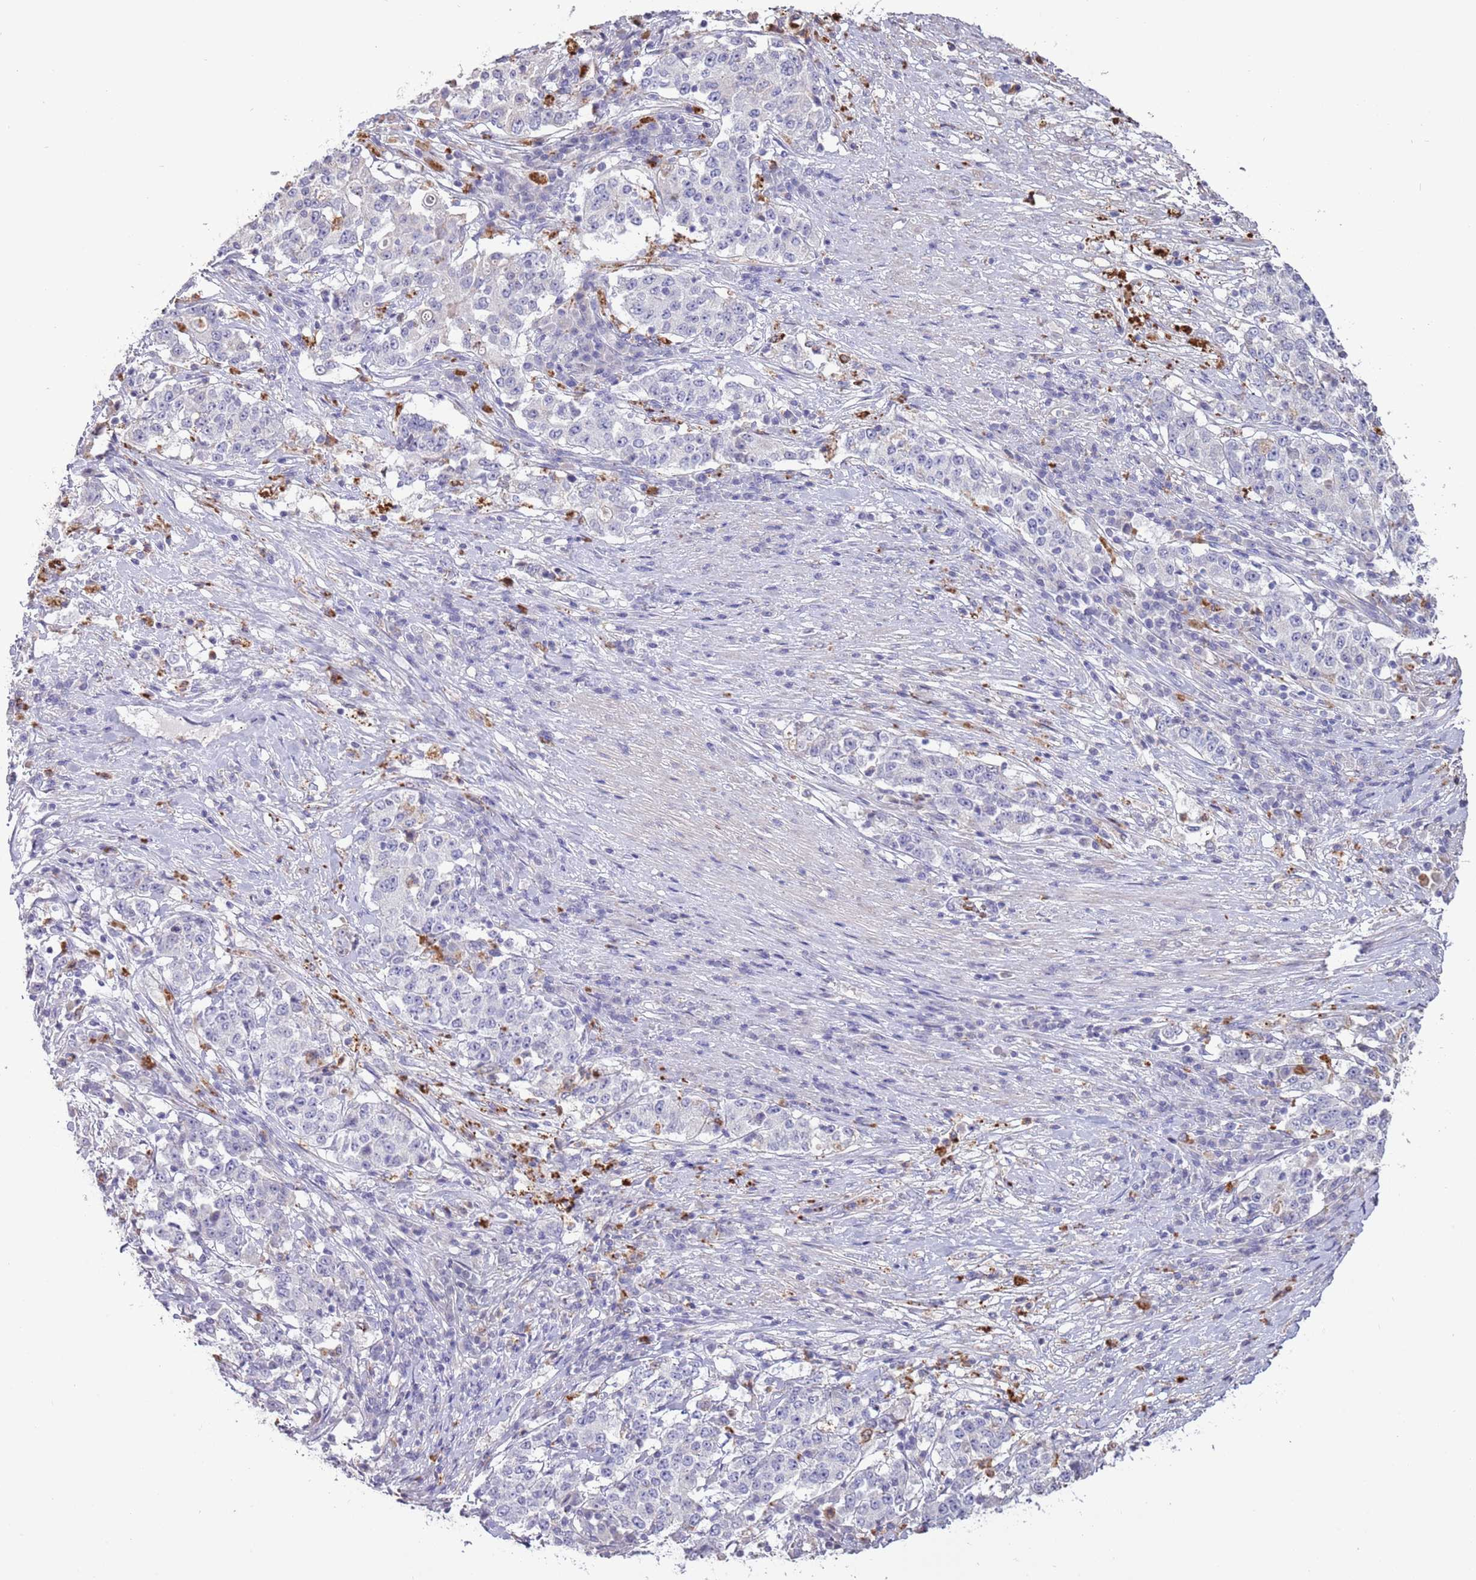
{"staining": {"intensity": "negative", "quantity": "none", "location": "none"}, "tissue": "stomach cancer", "cell_type": "Tumor cells", "image_type": "cancer", "snomed": [{"axis": "morphology", "description": "Adenocarcinoma, NOS"}, {"axis": "topography", "description": "Stomach"}], "caption": "Photomicrograph shows no protein expression in tumor cells of stomach cancer (adenocarcinoma) tissue. Nuclei are stained in blue.", "gene": "P2RY13", "patient": {"sex": "male", "age": 59}}